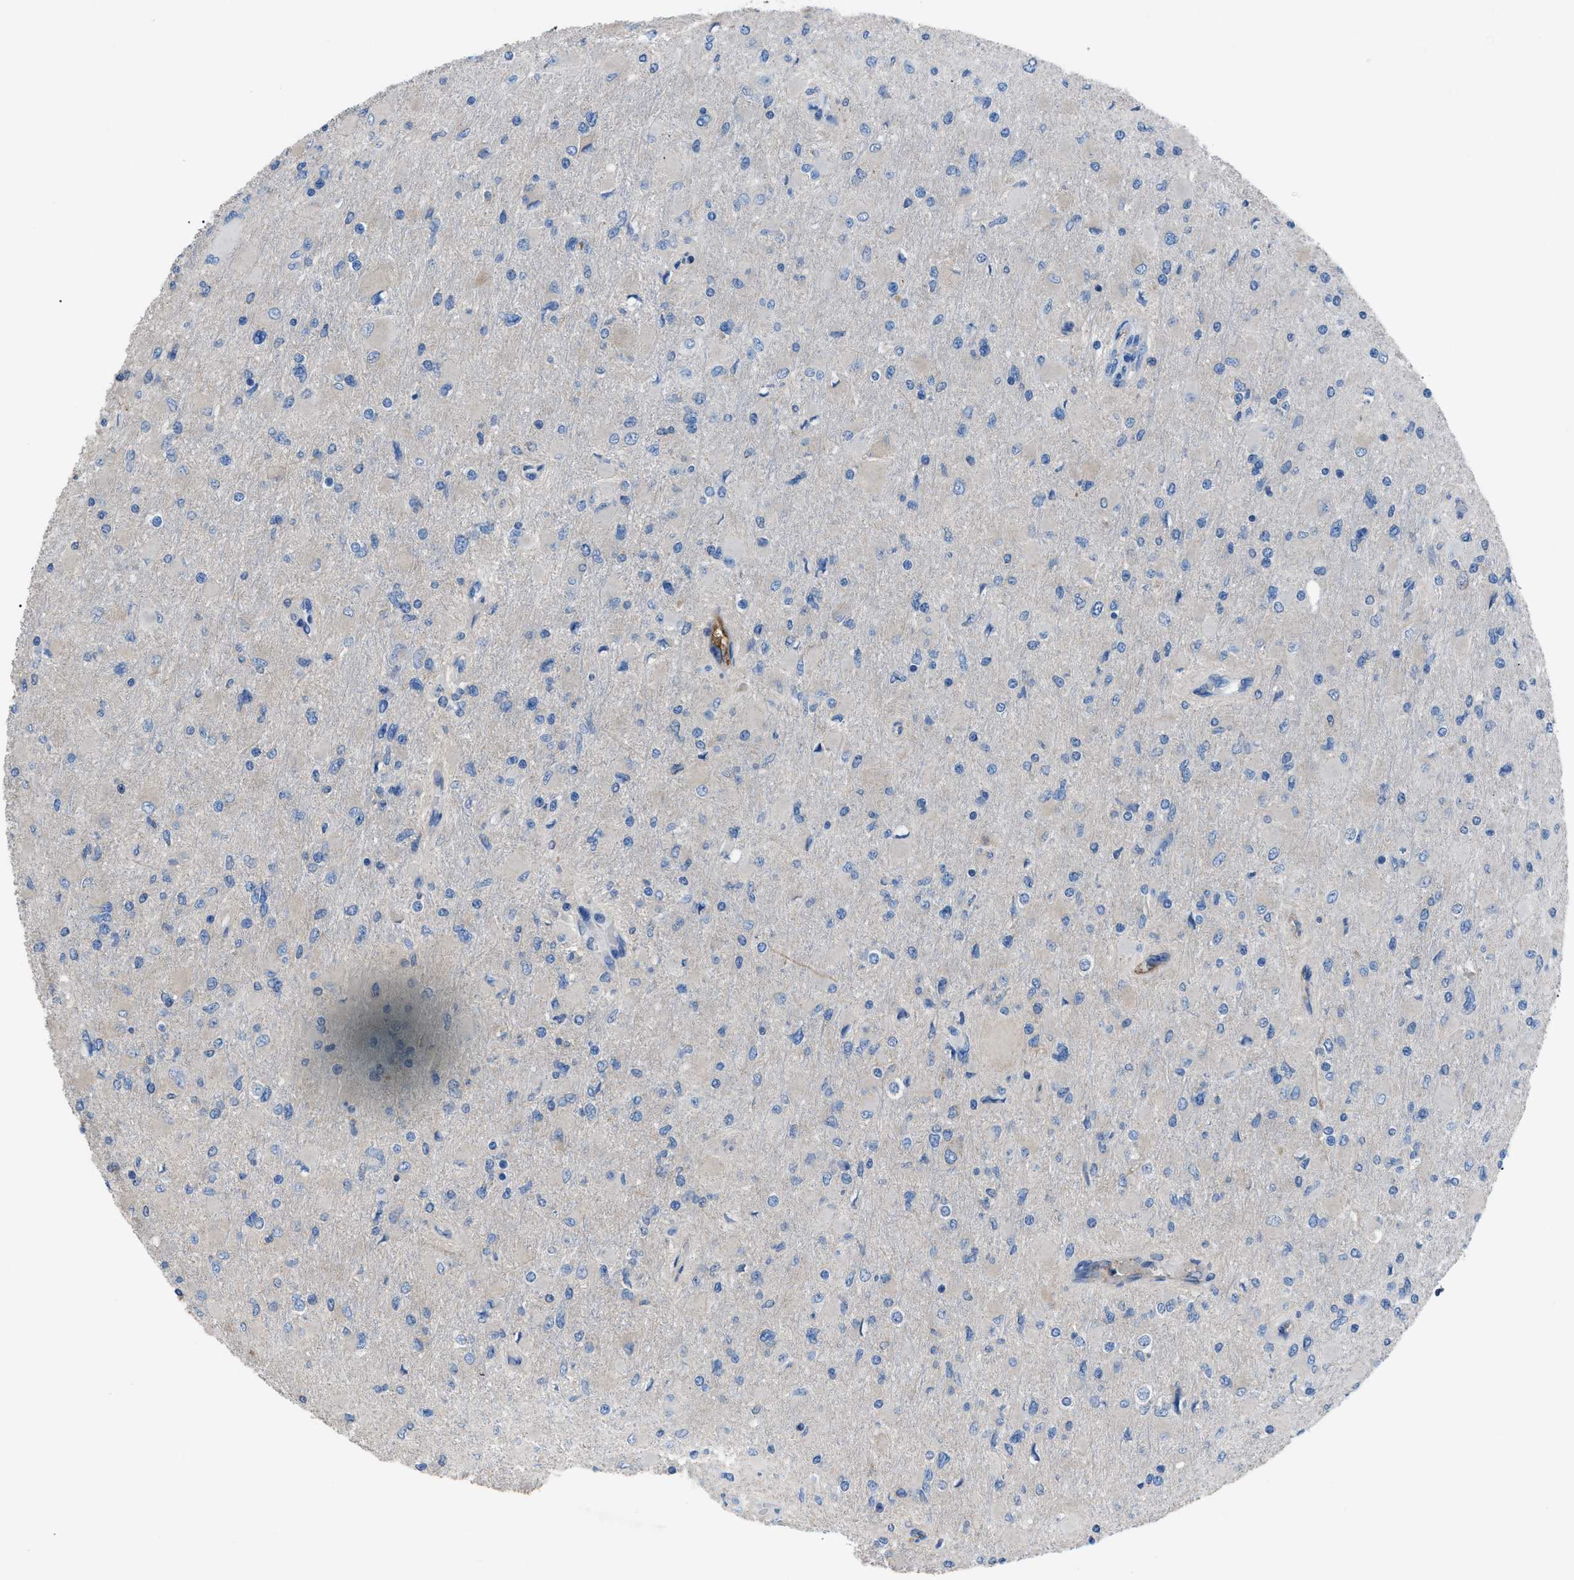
{"staining": {"intensity": "negative", "quantity": "none", "location": "none"}, "tissue": "glioma", "cell_type": "Tumor cells", "image_type": "cancer", "snomed": [{"axis": "morphology", "description": "Glioma, malignant, High grade"}, {"axis": "topography", "description": "Cerebral cortex"}], "caption": "Micrograph shows no protein staining in tumor cells of glioma tissue.", "gene": "SGCZ", "patient": {"sex": "female", "age": 36}}